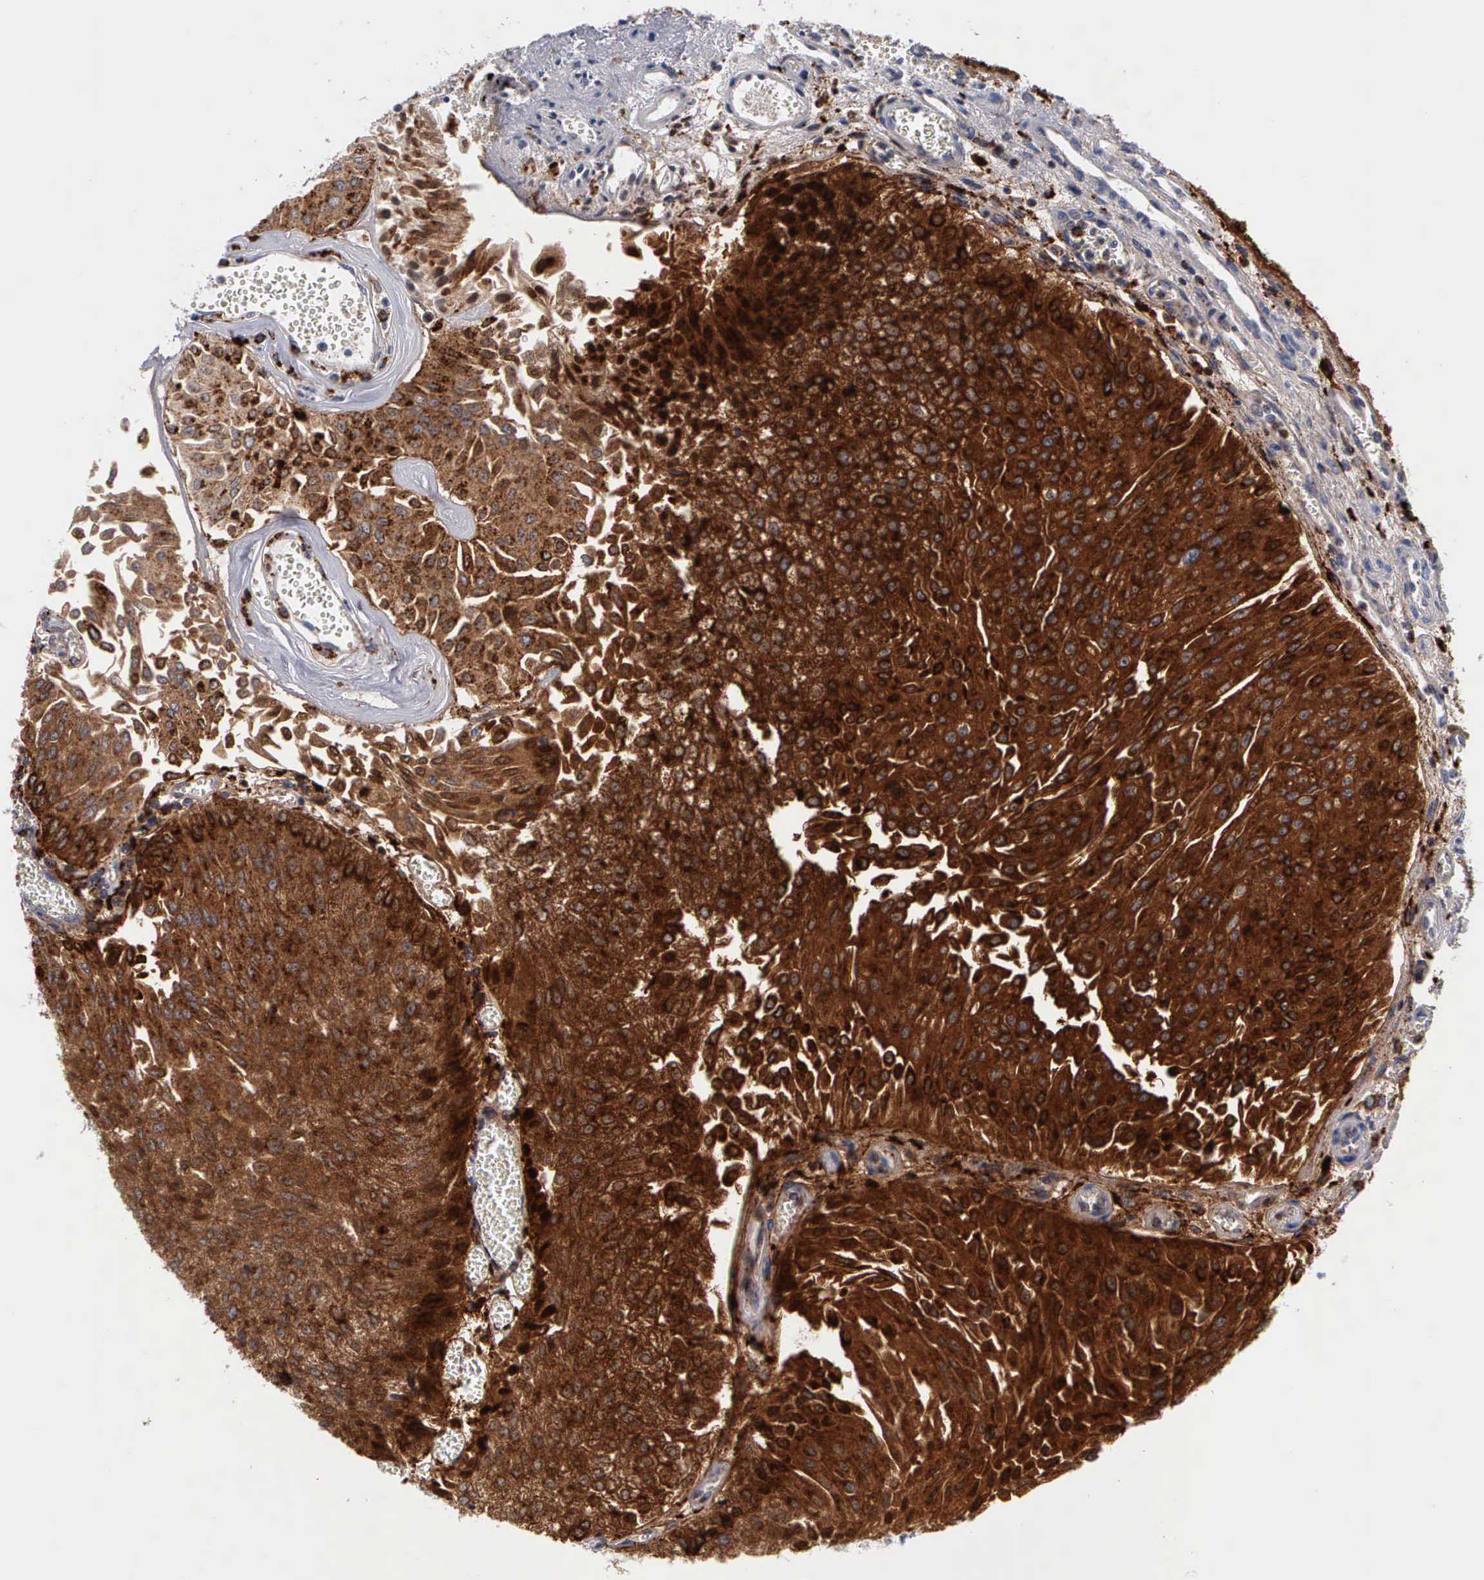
{"staining": {"intensity": "strong", "quantity": ">75%", "location": "cytoplasmic/membranous"}, "tissue": "urothelial cancer", "cell_type": "Tumor cells", "image_type": "cancer", "snomed": [{"axis": "morphology", "description": "Urothelial carcinoma, Low grade"}, {"axis": "topography", "description": "Urinary bladder"}], "caption": "Immunohistochemical staining of urothelial carcinoma (low-grade) shows high levels of strong cytoplasmic/membranous positivity in approximately >75% of tumor cells. (Stains: DAB in brown, nuclei in blue, Microscopy: brightfield microscopy at high magnification).", "gene": "CTSH", "patient": {"sex": "male", "age": 86}}